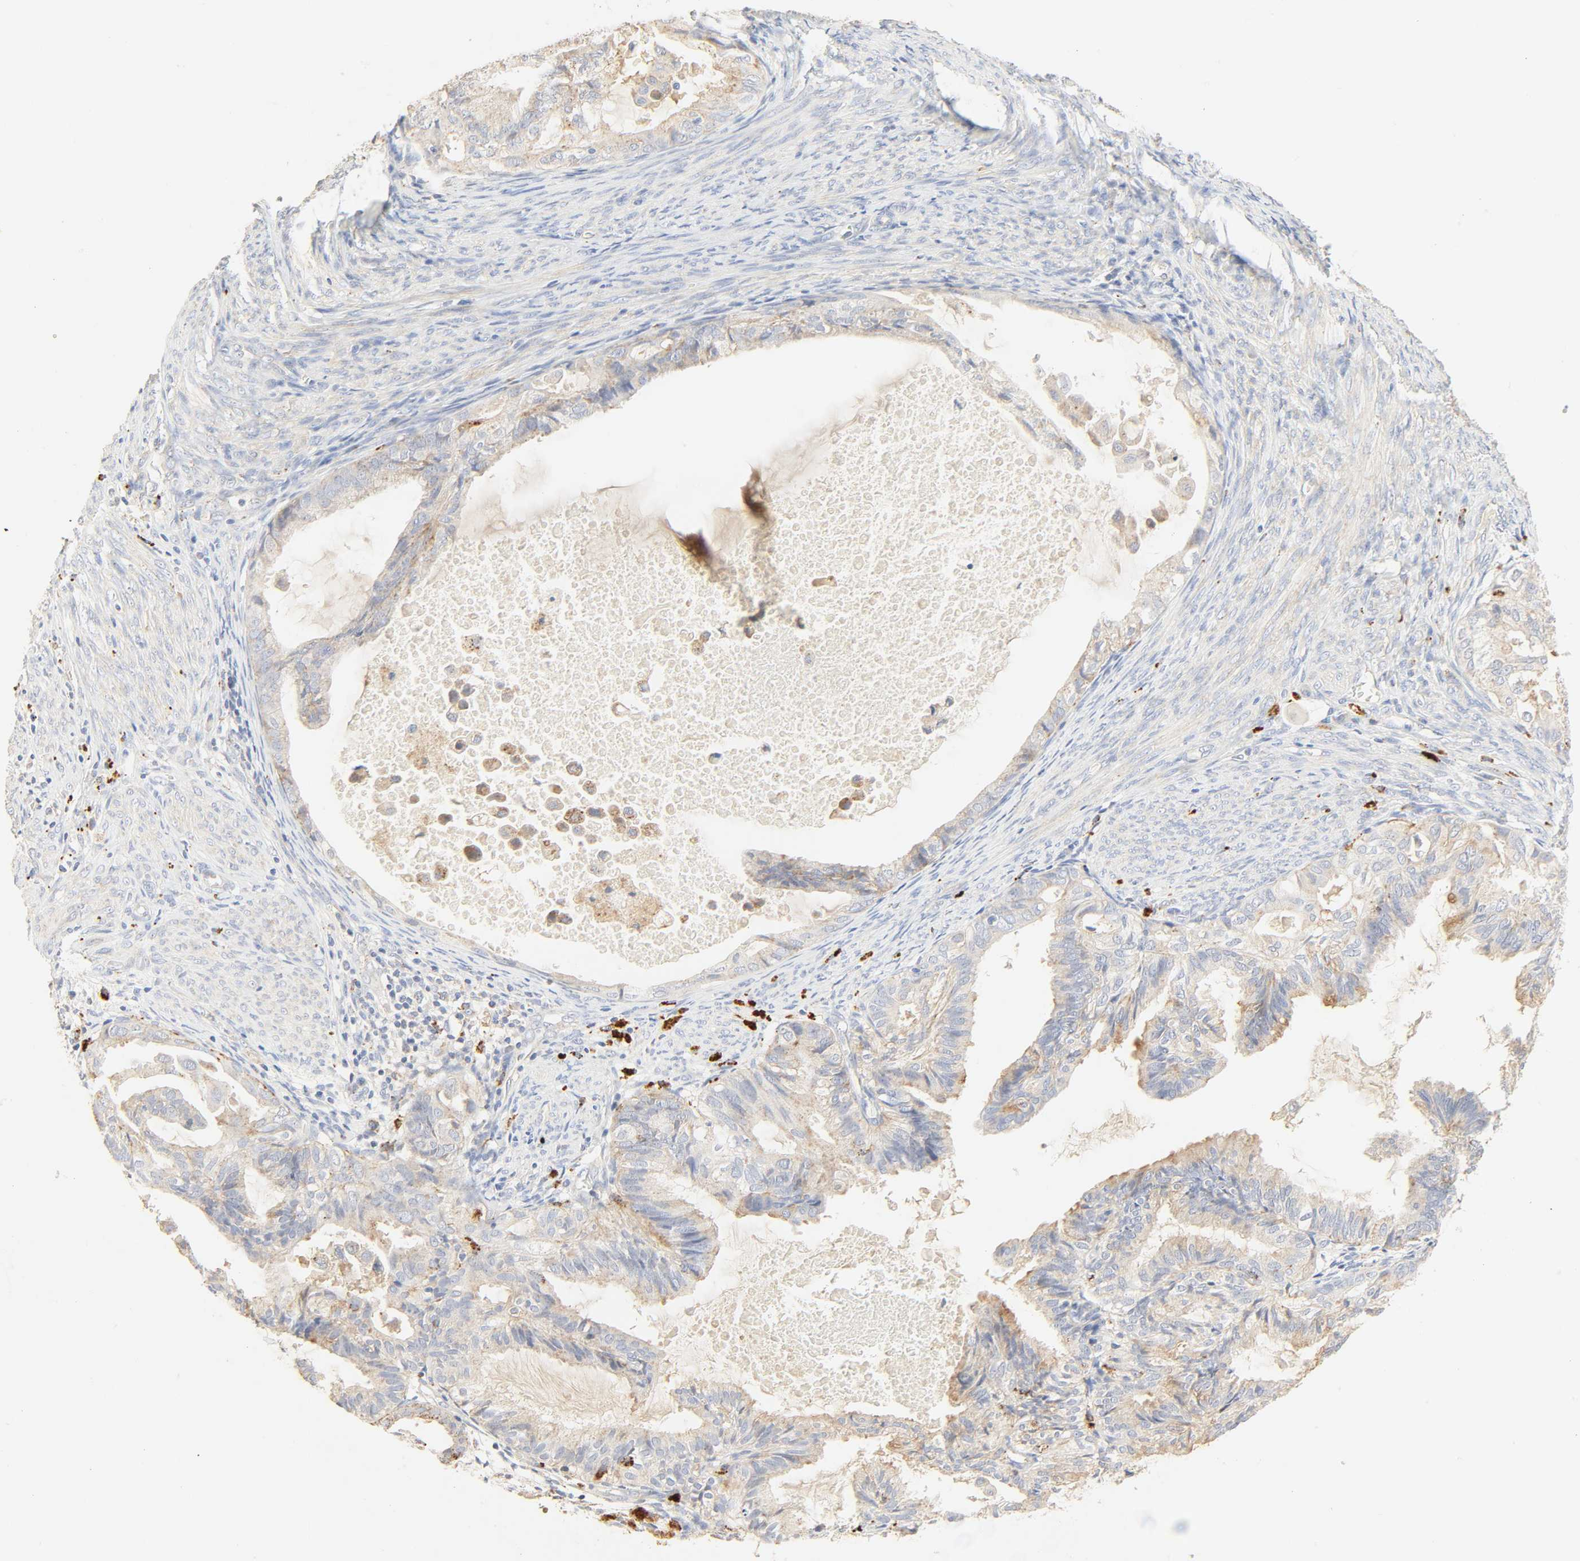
{"staining": {"intensity": "weak", "quantity": ">75%", "location": "cytoplasmic/membranous"}, "tissue": "cervical cancer", "cell_type": "Tumor cells", "image_type": "cancer", "snomed": [{"axis": "morphology", "description": "Normal tissue, NOS"}, {"axis": "morphology", "description": "Adenocarcinoma, NOS"}, {"axis": "topography", "description": "Cervix"}, {"axis": "topography", "description": "Endometrium"}], "caption": "Human cervical adenocarcinoma stained with a protein marker exhibits weak staining in tumor cells.", "gene": "CAMK2A", "patient": {"sex": "female", "age": 86}}